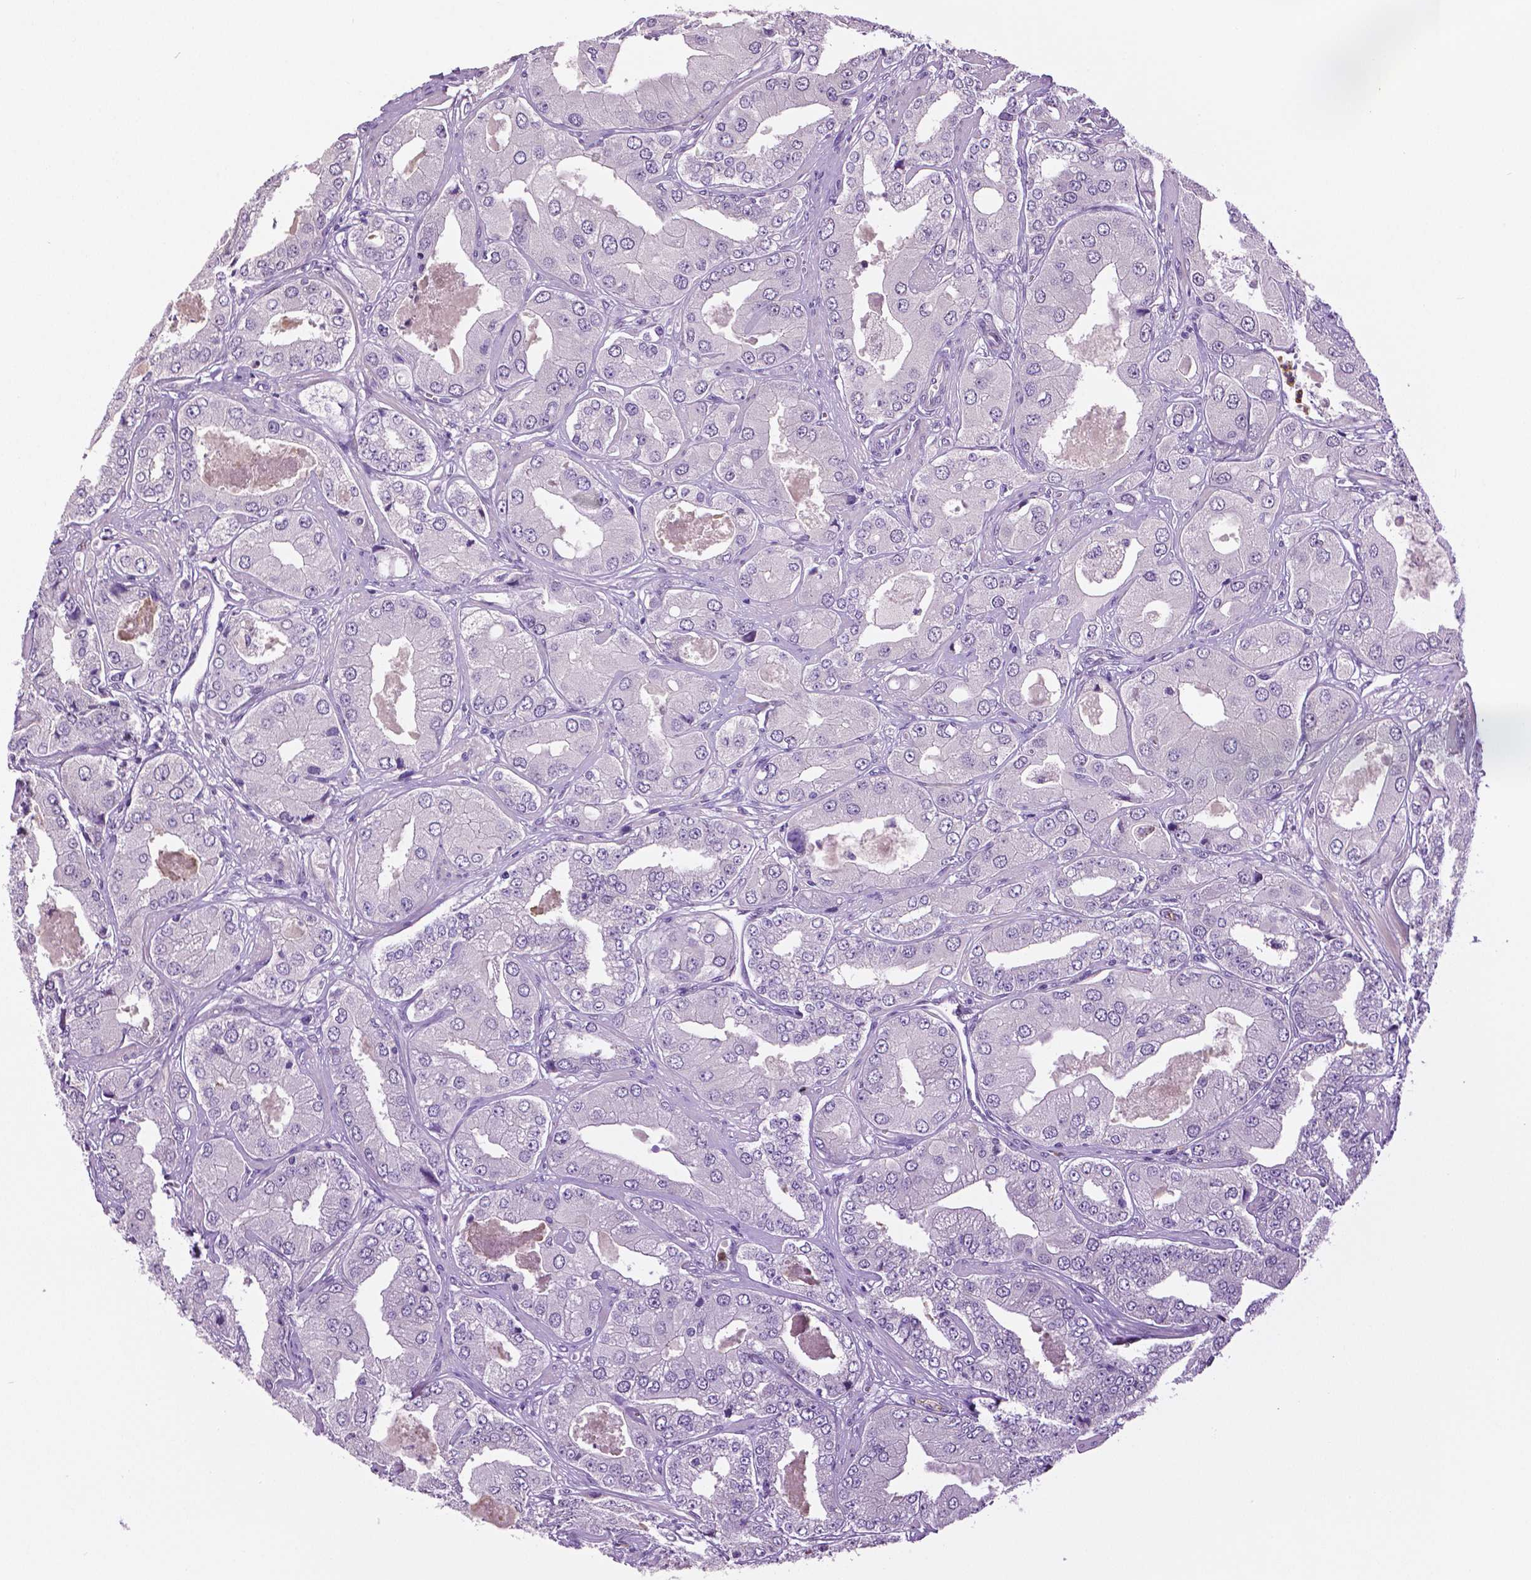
{"staining": {"intensity": "negative", "quantity": "none", "location": "none"}, "tissue": "prostate cancer", "cell_type": "Tumor cells", "image_type": "cancer", "snomed": [{"axis": "morphology", "description": "Adenocarcinoma, Low grade"}, {"axis": "topography", "description": "Prostate"}], "caption": "Human prostate cancer (low-grade adenocarcinoma) stained for a protein using IHC reveals no expression in tumor cells.", "gene": "PTPN5", "patient": {"sex": "male", "age": 60}}